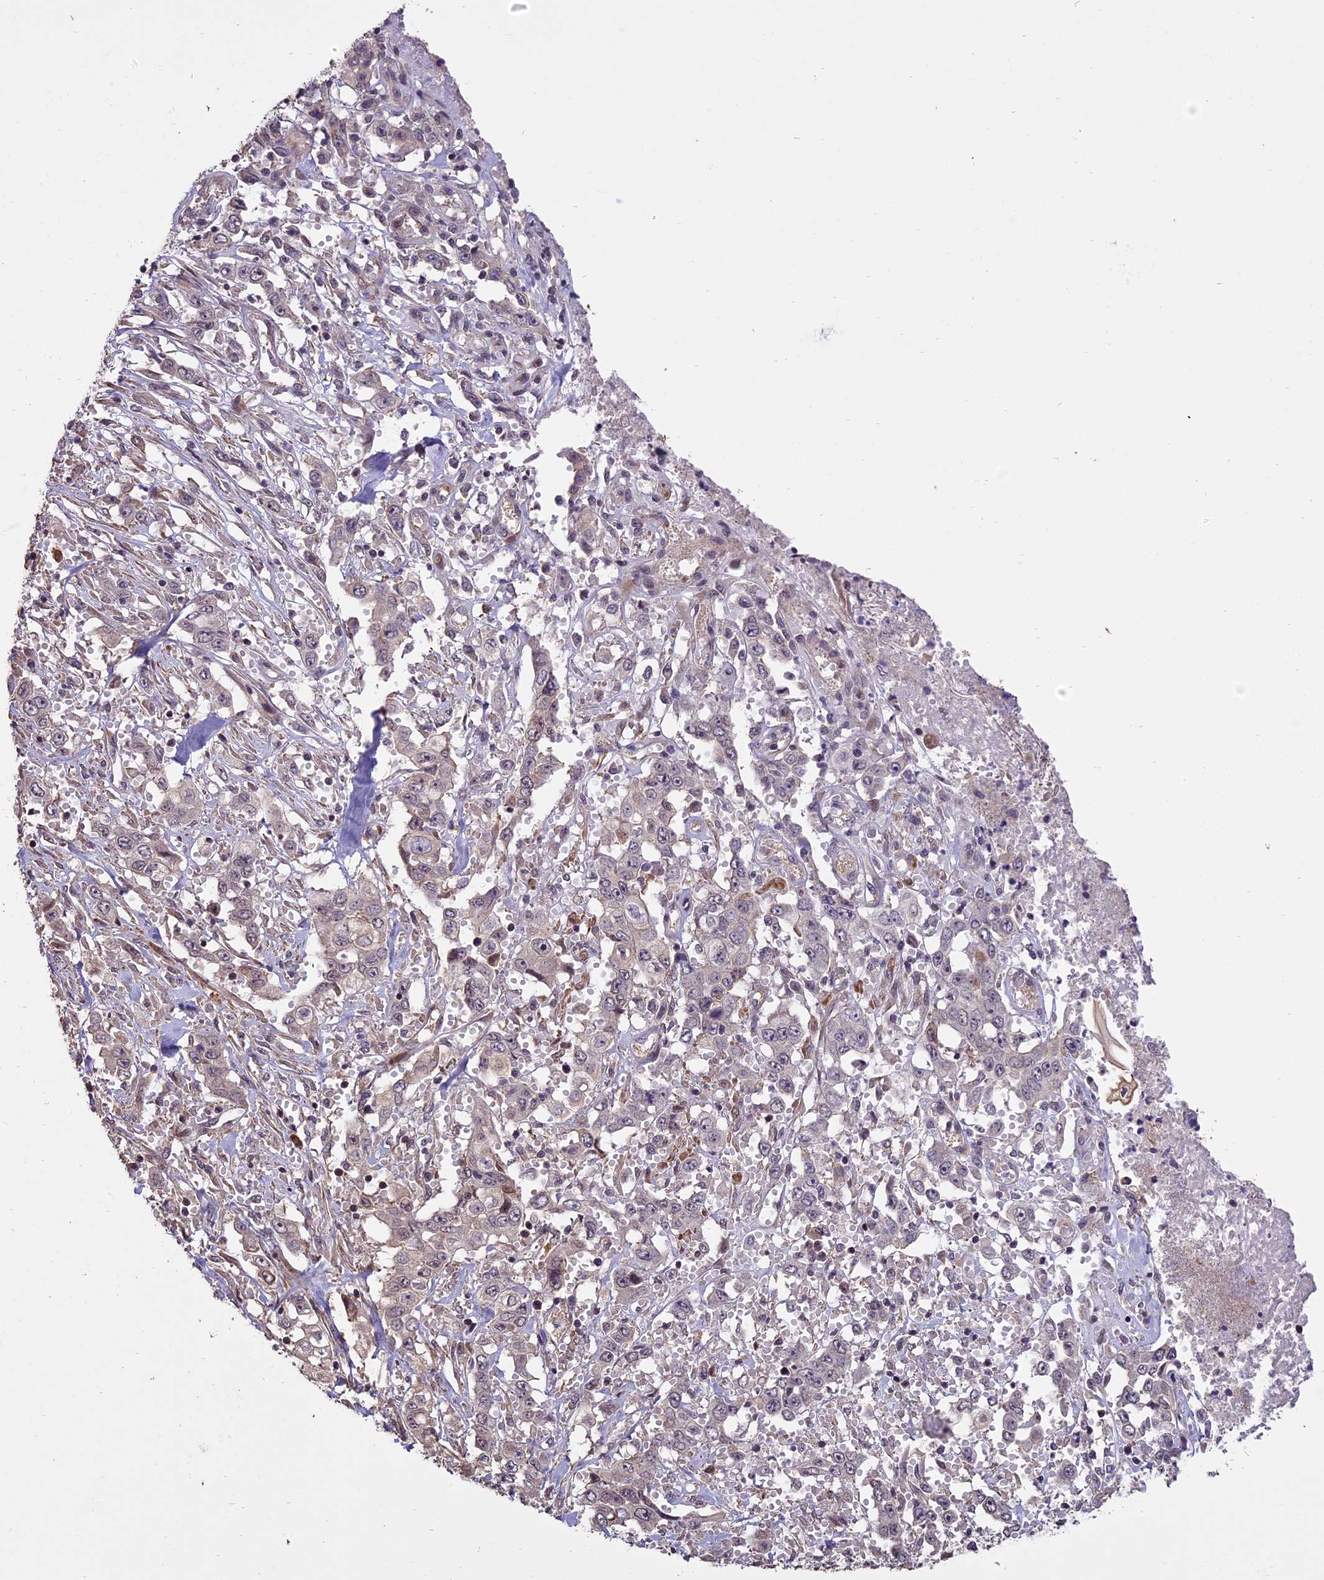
{"staining": {"intensity": "weak", "quantity": "<25%", "location": "cytoplasmic/membranous,nuclear"}, "tissue": "stomach cancer", "cell_type": "Tumor cells", "image_type": "cancer", "snomed": [{"axis": "morphology", "description": "Adenocarcinoma, NOS"}, {"axis": "topography", "description": "Stomach, upper"}], "caption": "Human adenocarcinoma (stomach) stained for a protein using immunohistochemistry shows no expression in tumor cells.", "gene": "ENHO", "patient": {"sex": "male", "age": 62}}